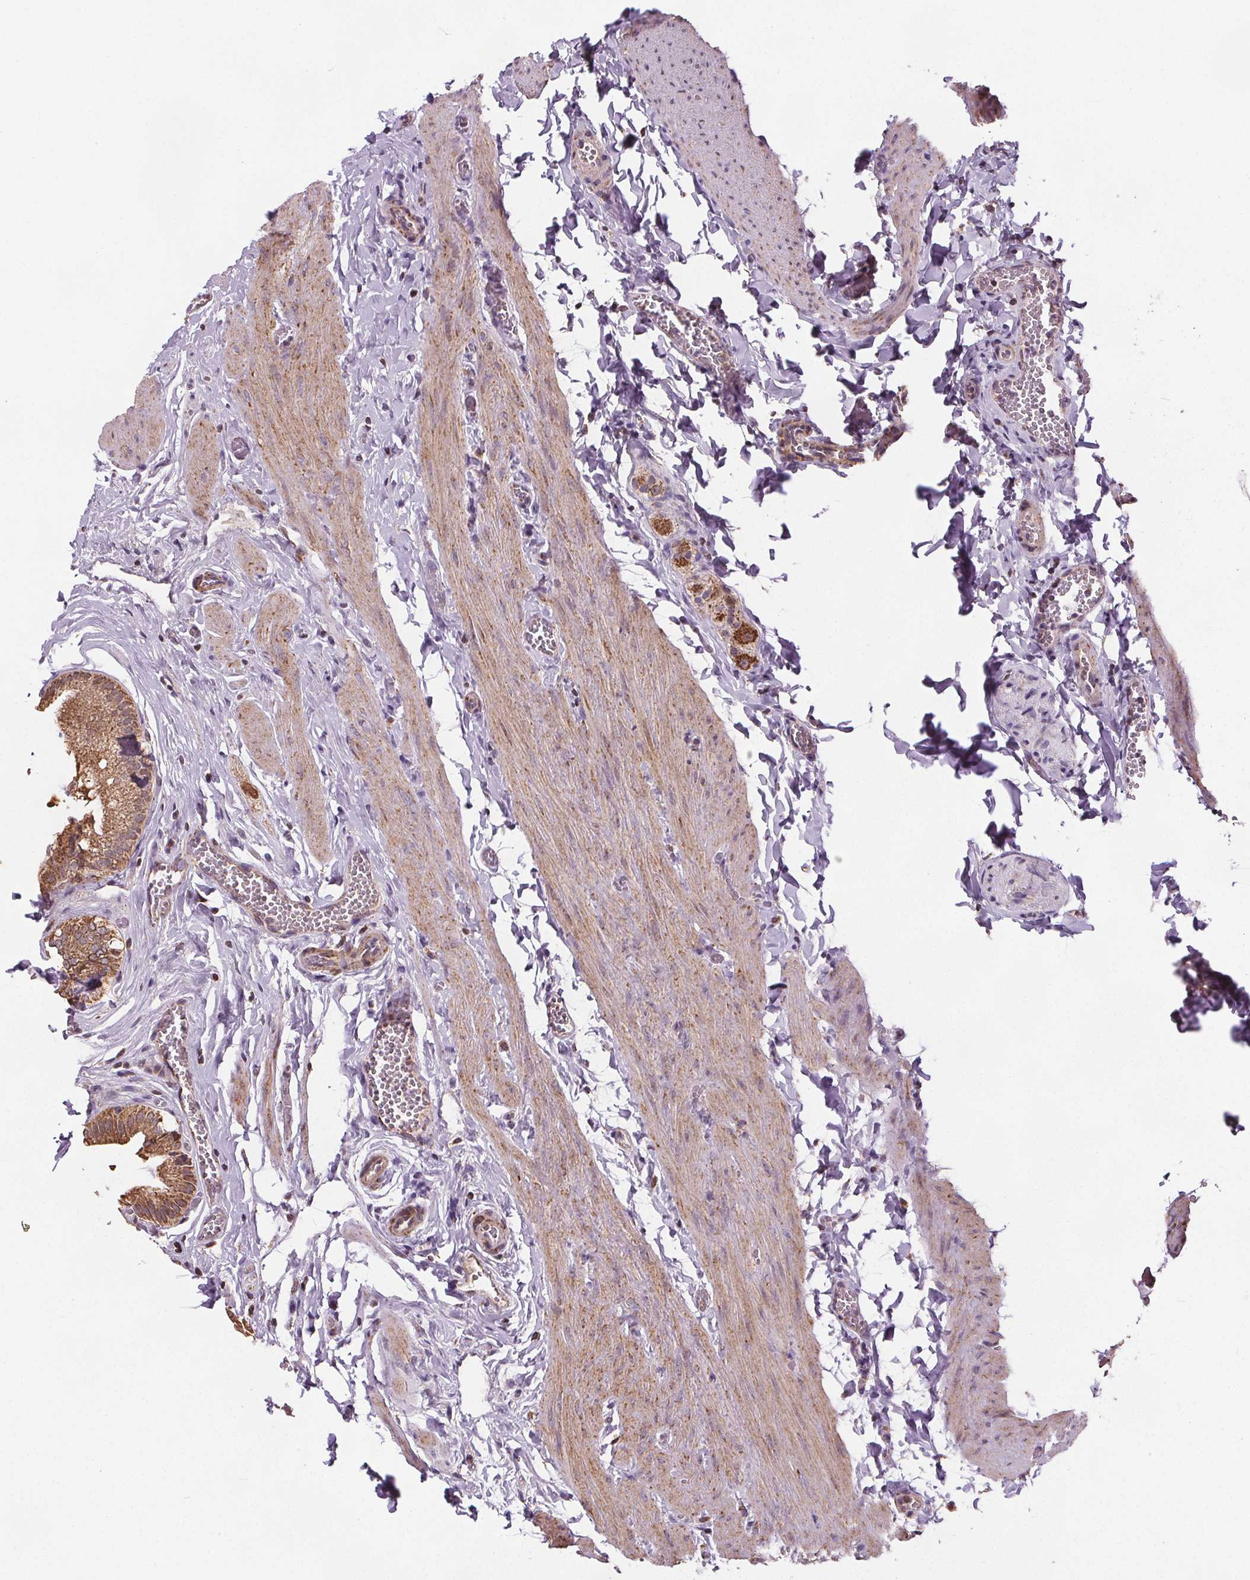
{"staining": {"intensity": "strong", "quantity": ">75%", "location": "cytoplasmic/membranous"}, "tissue": "gallbladder", "cell_type": "Glandular cells", "image_type": "normal", "snomed": [{"axis": "morphology", "description": "Normal tissue, NOS"}, {"axis": "topography", "description": "Gallbladder"}, {"axis": "topography", "description": "Peripheral nerve tissue"}], "caption": "Immunohistochemistry of benign human gallbladder shows high levels of strong cytoplasmic/membranous positivity in about >75% of glandular cells.", "gene": "SUCLA2", "patient": {"sex": "male", "age": 17}}